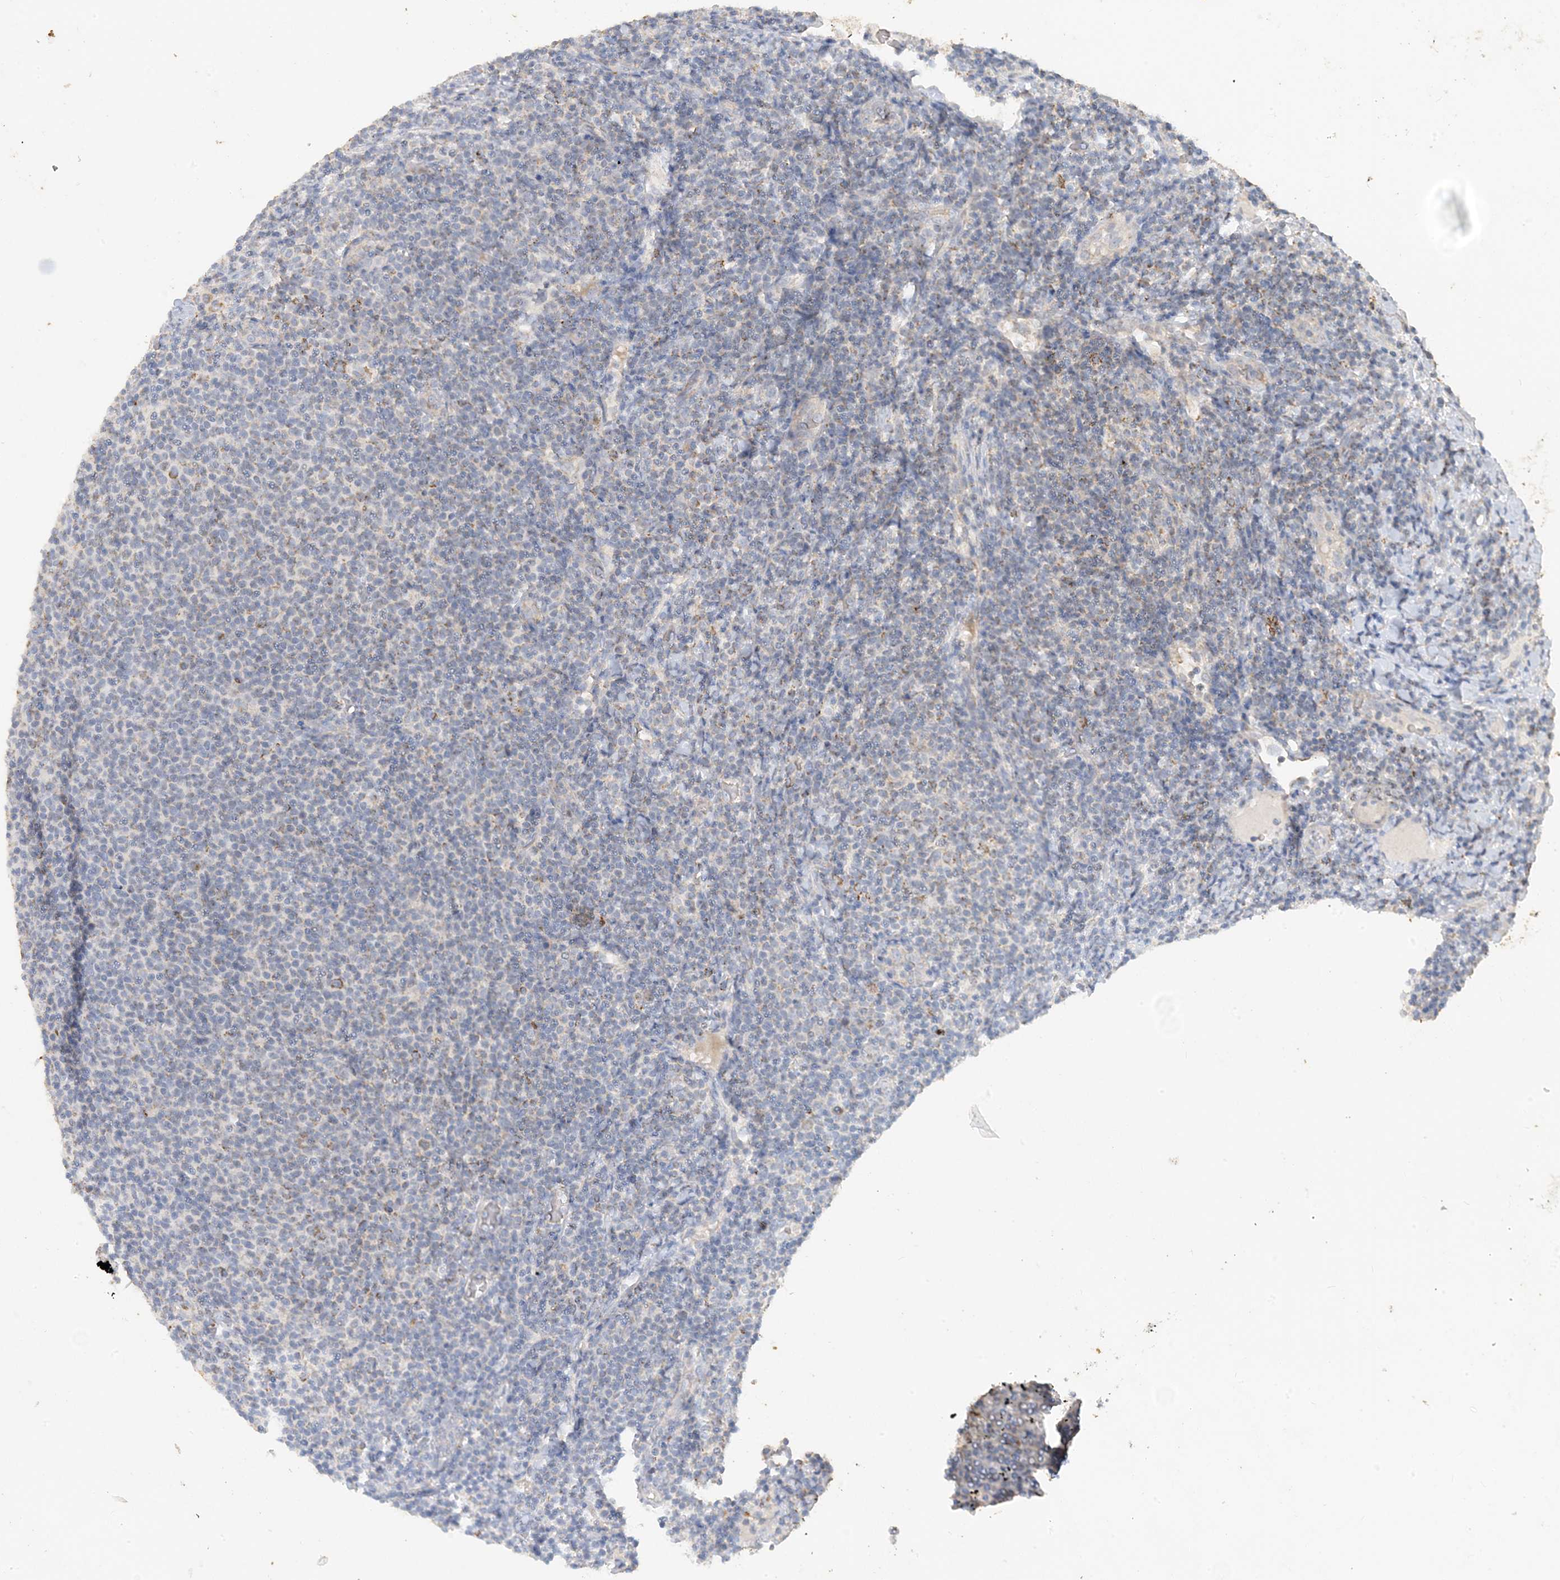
{"staining": {"intensity": "weak", "quantity": "25%-75%", "location": "cytoplasmic/membranous"}, "tissue": "lymphoma", "cell_type": "Tumor cells", "image_type": "cancer", "snomed": [{"axis": "morphology", "description": "Malignant lymphoma, non-Hodgkin's type, Low grade"}, {"axis": "topography", "description": "Lymph node"}], "caption": "This image demonstrates IHC staining of lymphoma, with low weak cytoplasmic/membranous staining in about 25%-75% of tumor cells.", "gene": "SFMBT2", "patient": {"sex": "male", "age": 66}}